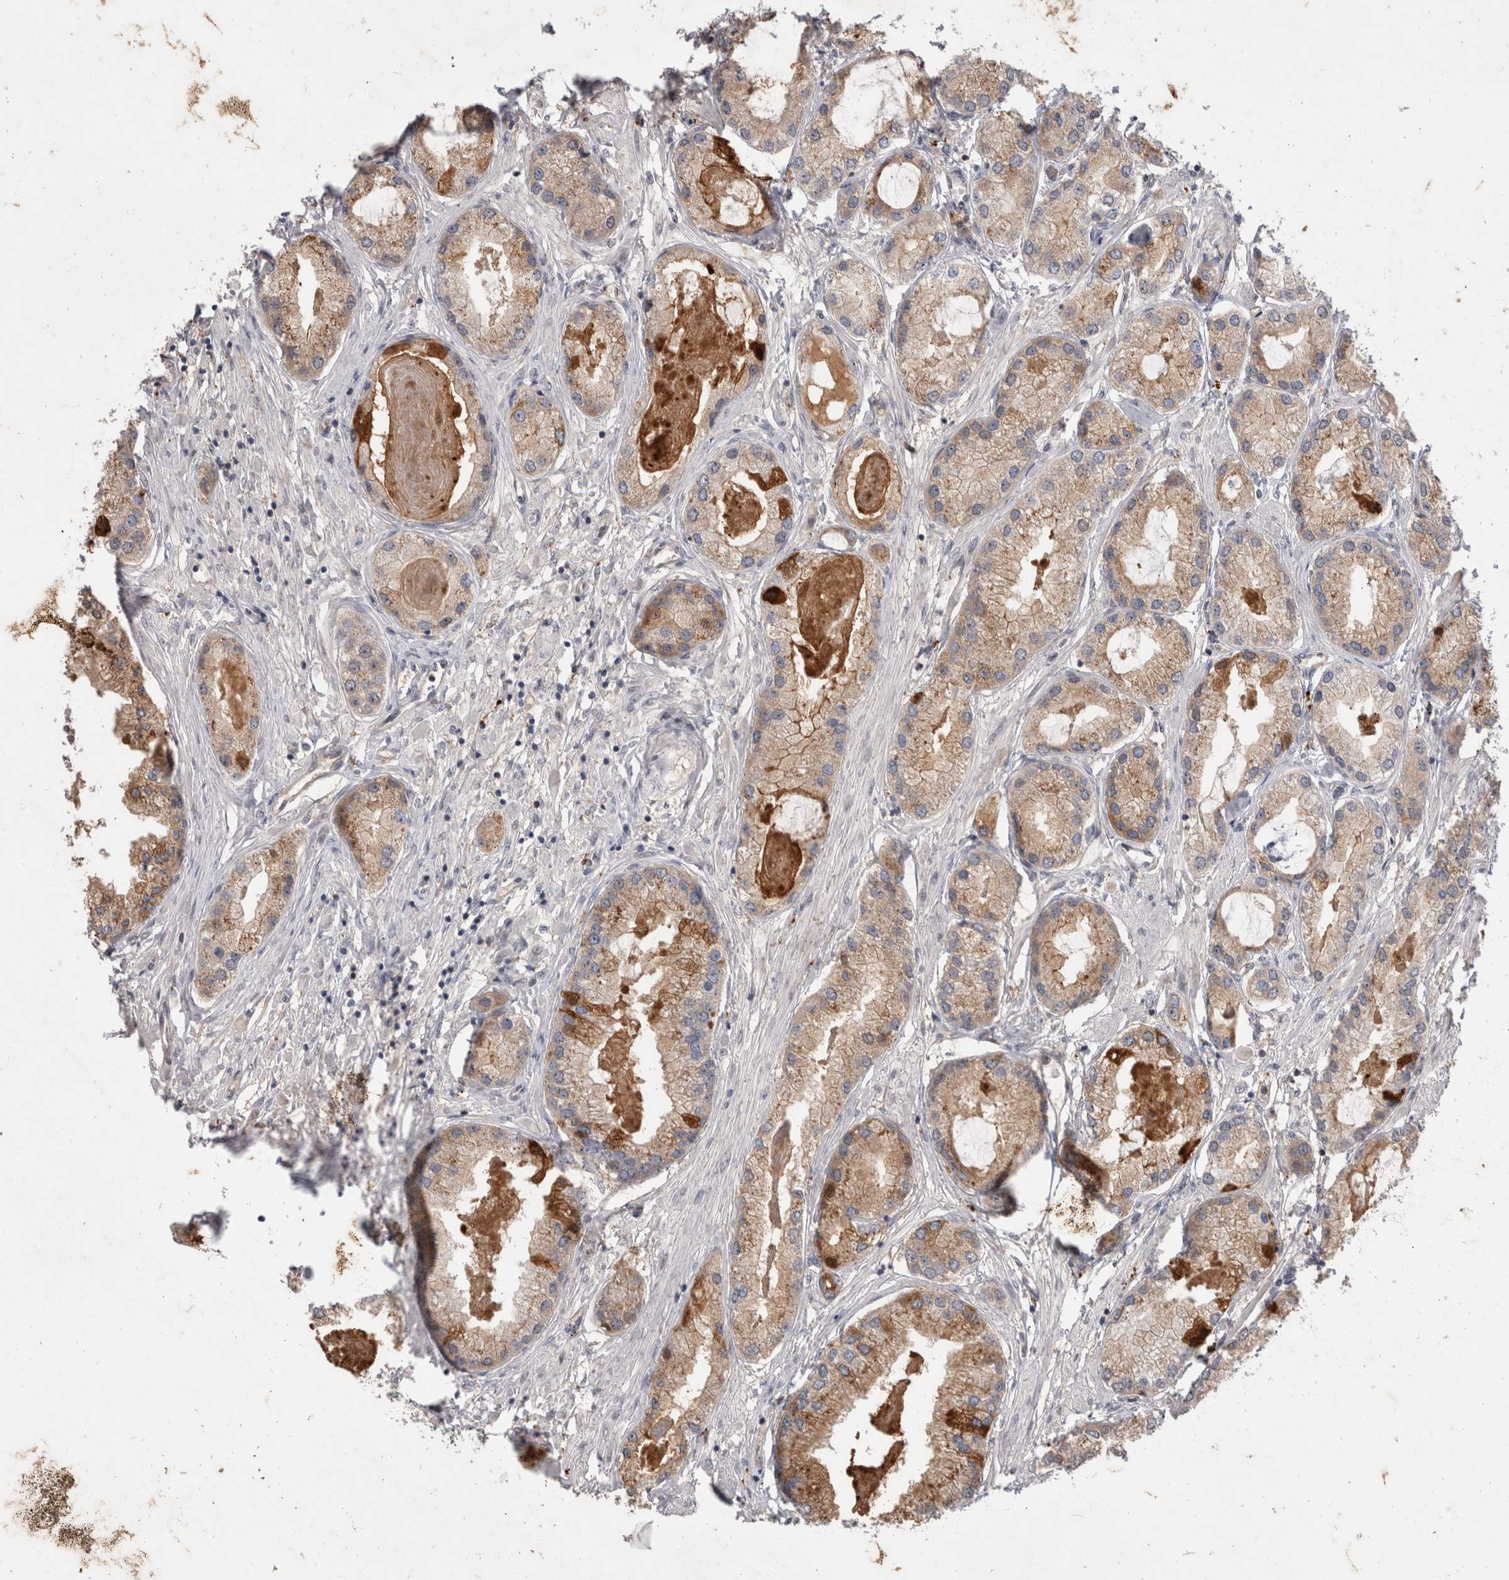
{"staining": {"intensity": "weak", "quantity": ">75%", "location": "cytoplasmic/membranous"}, "tissue": "prostate cancer", "cell_type": "Tumor cells", "image_type": "cancer", "snomed": [{"axis": "morphology", "description": "Adenocarcinoma, Low grade"}, {"axis": "topography", "description": "Prostate"}], "caption": "A histopathology image of human adenocarcinoma (low-grade) (prostate) stained for a protein displays weak cytoplasmic/membranous brown staining in tumor cells. (DAB IHC, brown staining for protein, blue staining for nuclei).", "gene": "MRPL37", "patient": {"sex": "male", "age": 62}}